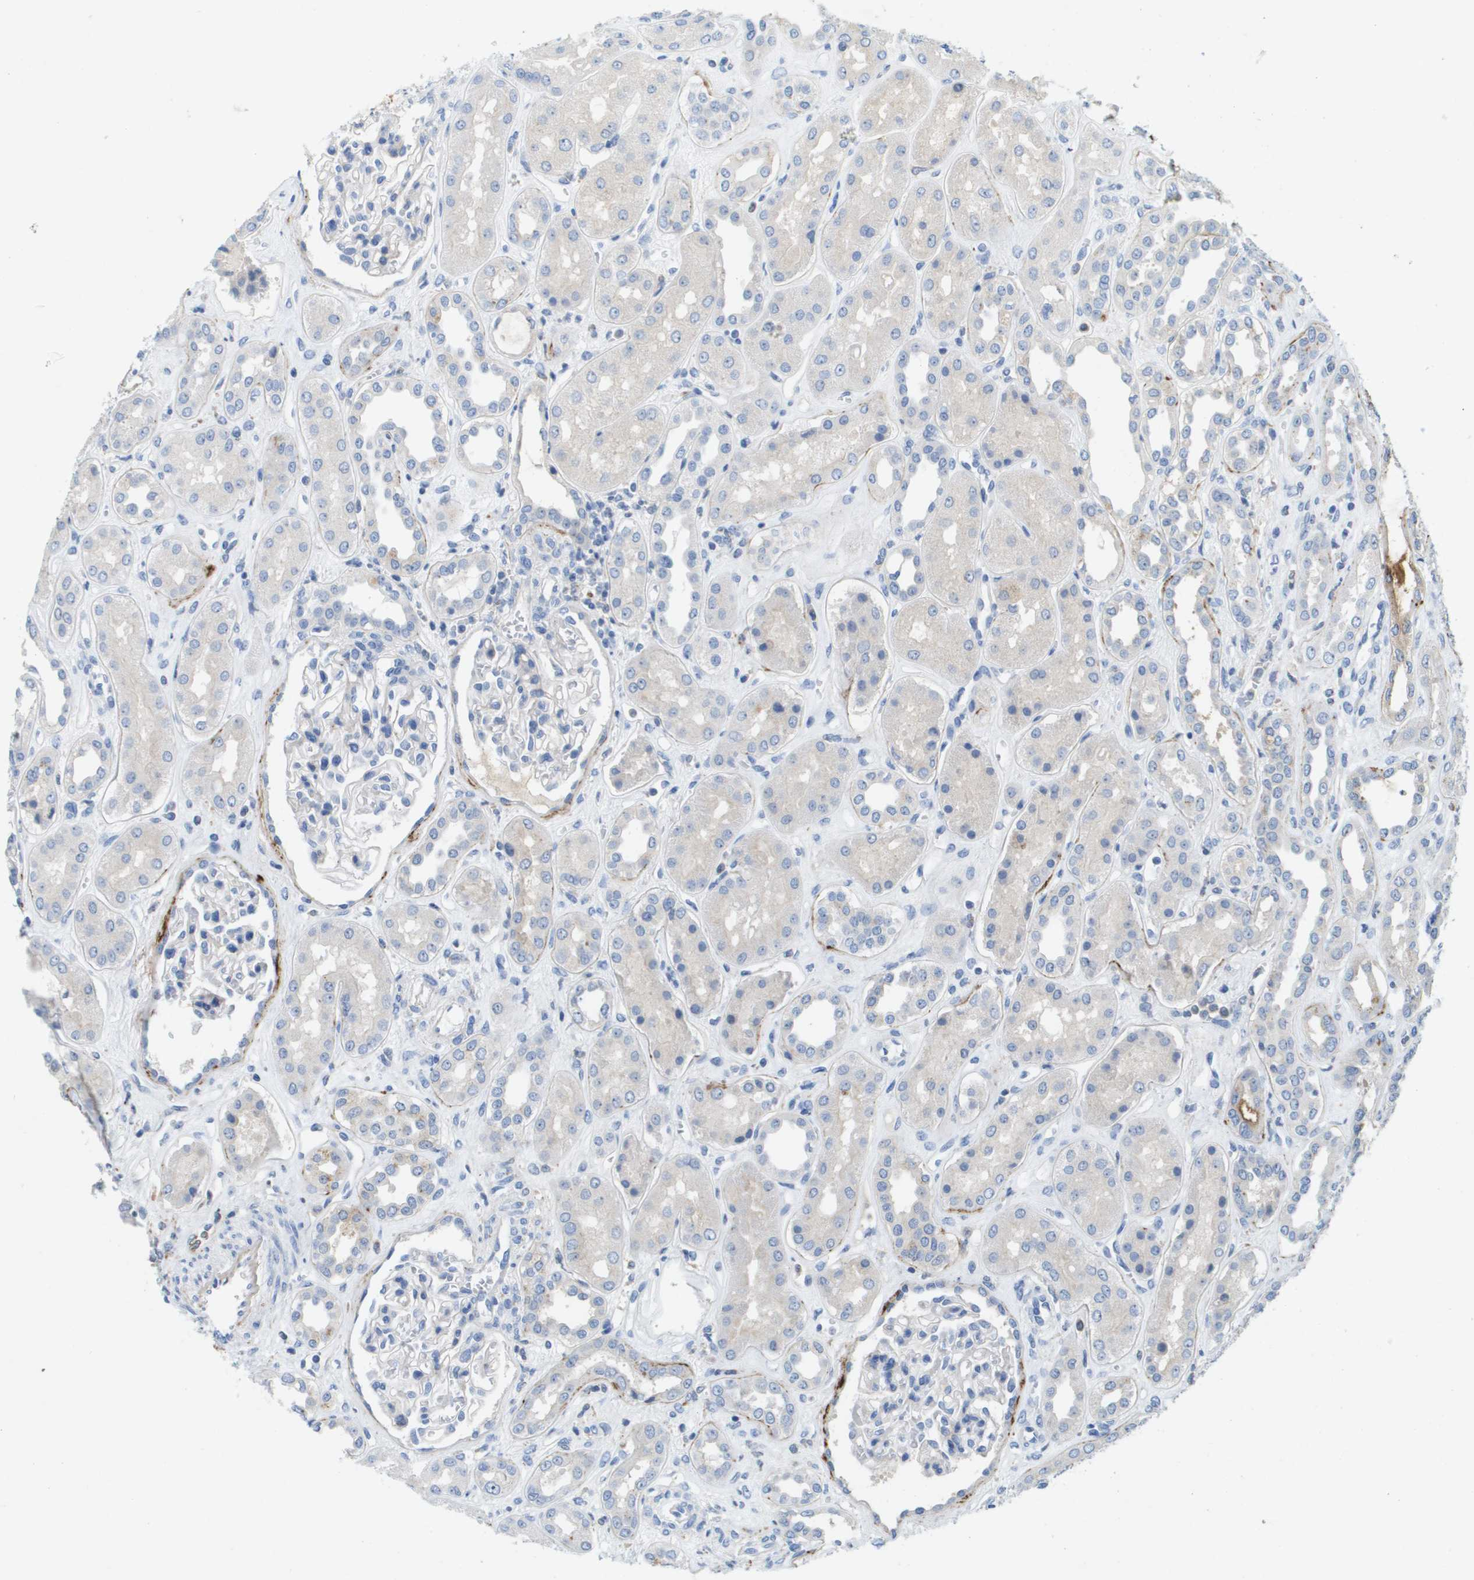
{"staining": {"intensity": "negative", "quantity": "none", "location": "none"}, "tissue": "kidney", "cell_type": "Cells in glomeruli", "image_type": "normal", "snomed": [{"axis": "morphology", "description": "Normal tissue, NOS"}, {"axis": "topography", "description": "Kidney"}], "caption": "Immunohistochemistry micrograph of unremarkable human kidney stained for a protein (brown), which demonstrates no positivity in cells in glomeruli.", "gene": "LIPG", "patient": {"sex": "male", "age": 59}}